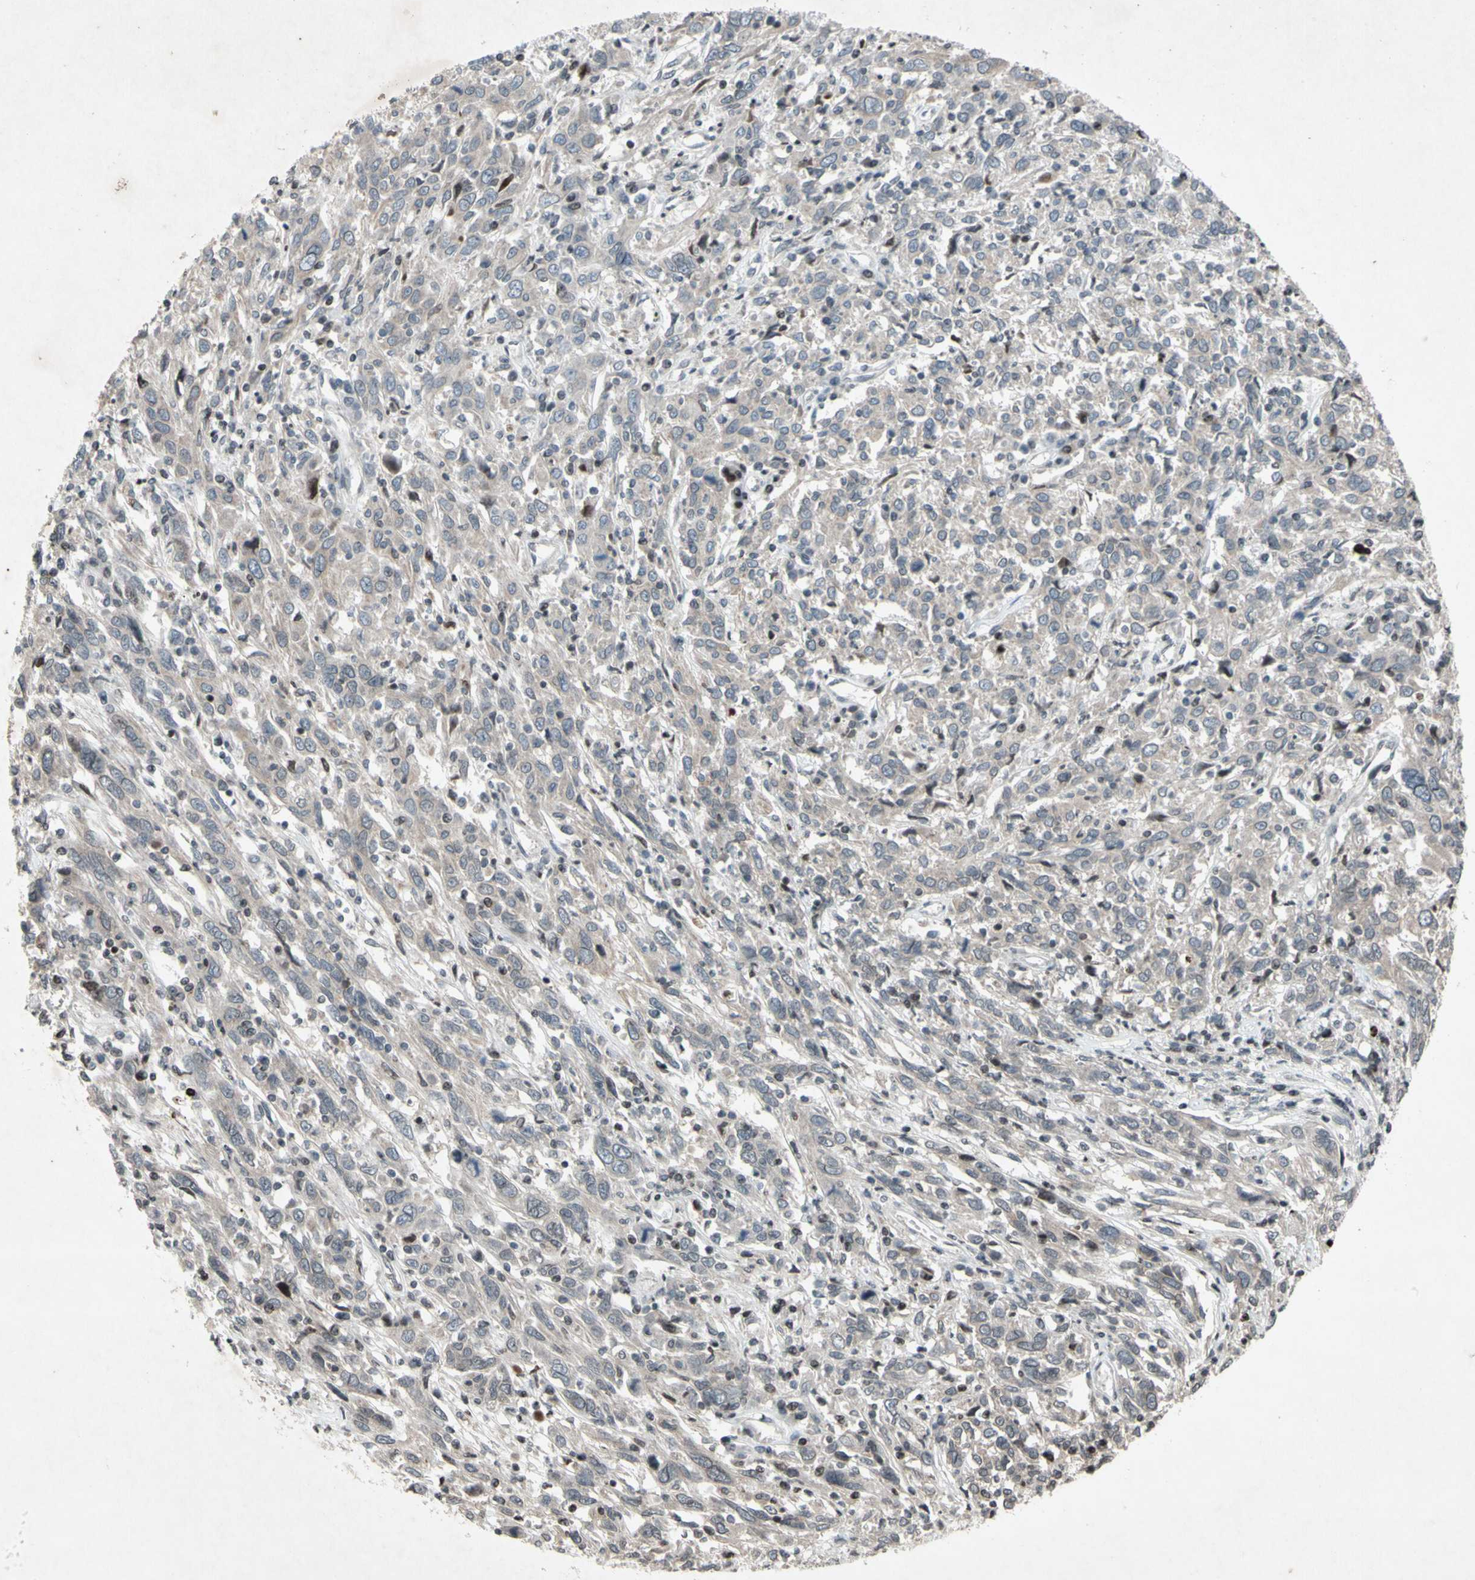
{"staining": {"intensity": "weak", "quantity": "25%-75%", "location": "cytoplasmic/membranous"}, "tissue": "cervical cancer", "cell_type": "Tumor cells", "image_type": "cancer", "snomed": [{"axis": "morphology", "description": "Squamous cell carcinoma, NOS"}, {"axis": "topography", "description": "Cervix"}], "caption": "Tumor cells demonstrate weak cytoplasmic/membranous positivity in about 25%-75% of cells in squamous cell carcinoma (cervical). (DAB IHC, brown staining for protein, blue staining for nuclei).", "gene": "XPO1", "patient": {"sex": "female", "age": 46}}